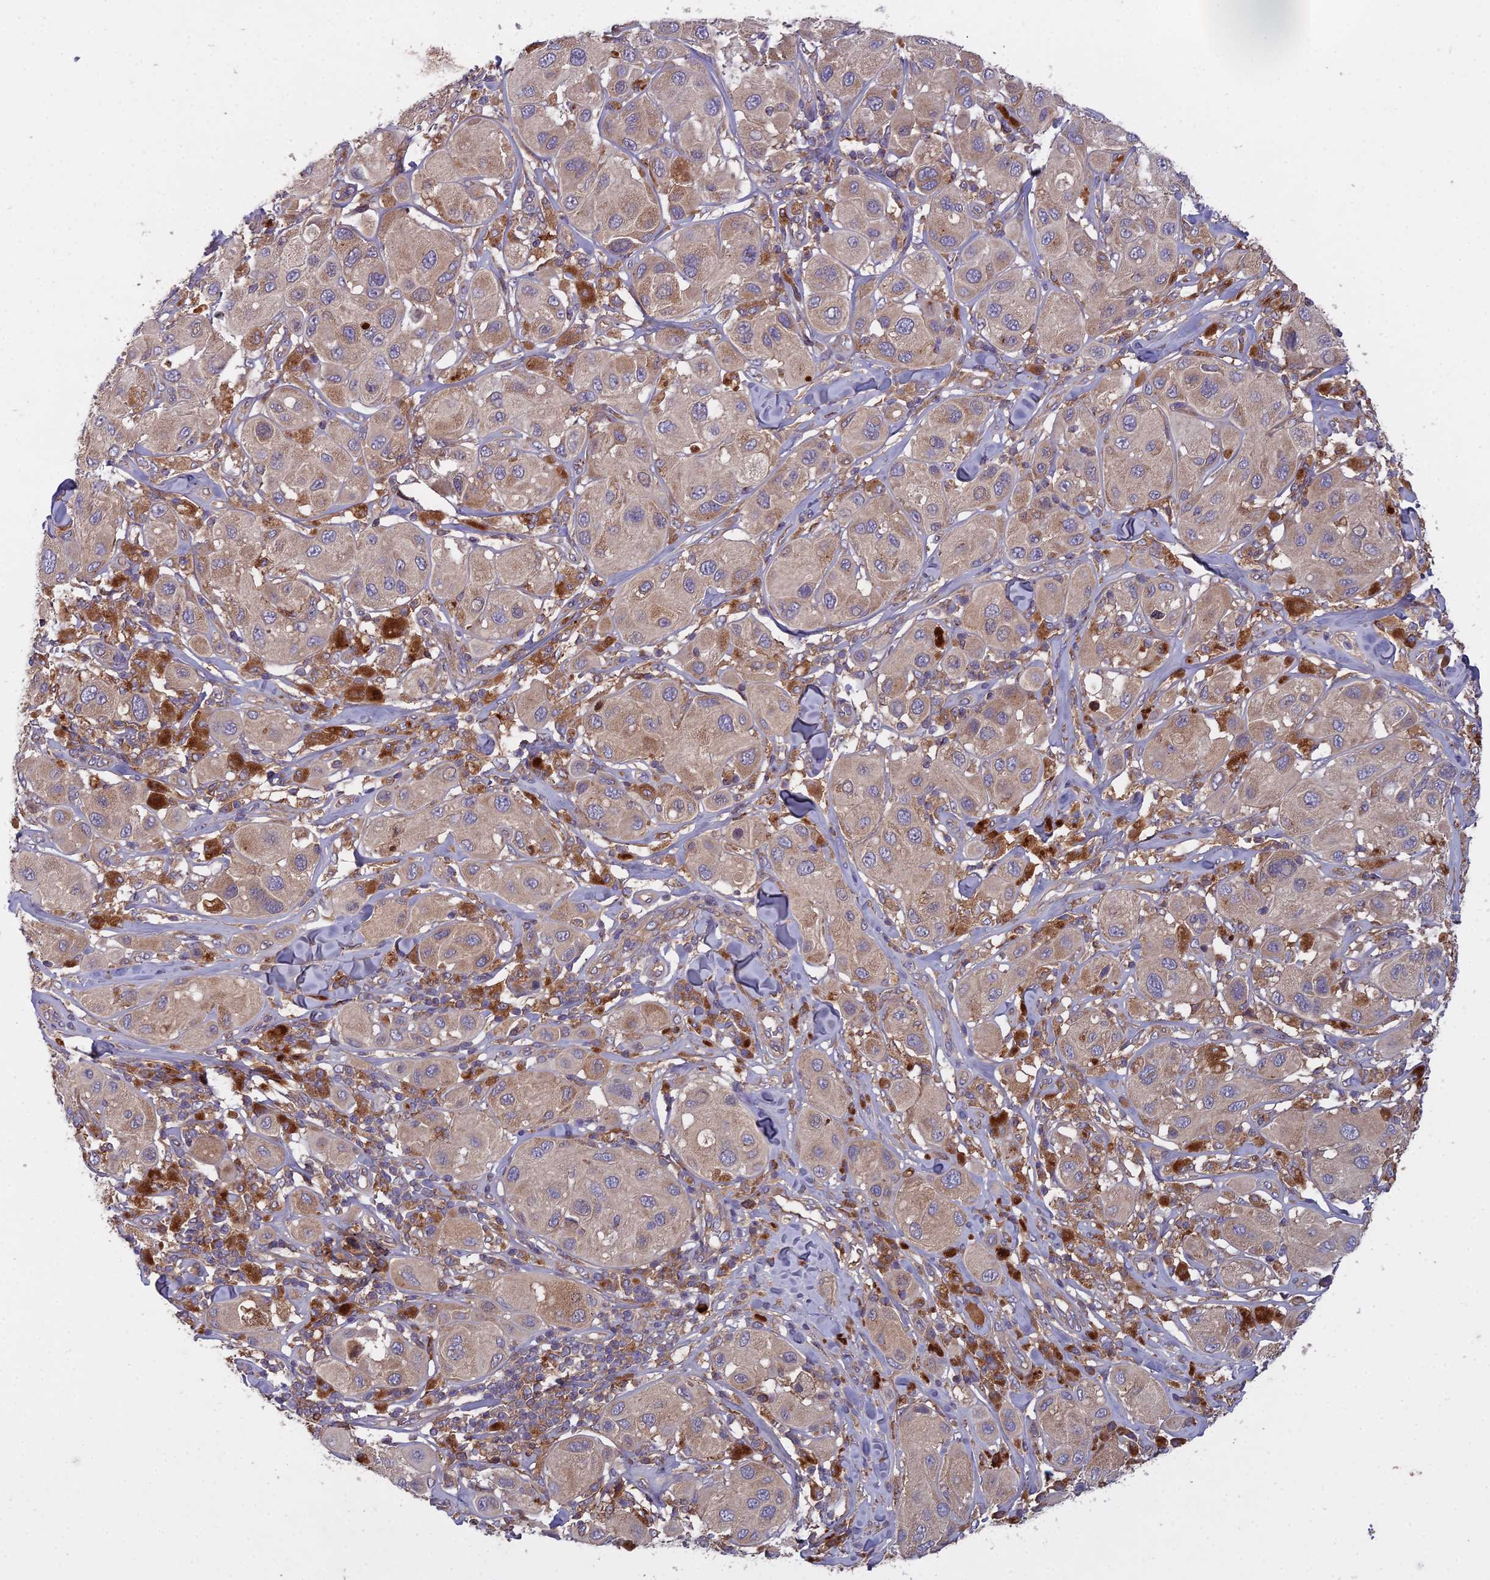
{"staining": {"intensity": "weak", "quantity": ">75%", "location": "cytoplasmic/membranous"}, "tissue": "melanoma", "cell_type": "Tumor cells", "image_type": "cancer", "snomed": [{"axis": "morphology", "description": "Malignant melanoma, Metastatic site"}, {"axis": "topography", "description": "Skin"}], "caption": "Immunohistochemical staining of melanoma shows weak cytoplasmic/membranous protein staining in about >75% of tumor cells. The staining was performed using DAB (3,3'-diaminobenzidine), with brown indicating positive protein expression. Nuclei are stained blue with hematoxylin.", "gene": "CCDC167", "patient": {"sex": "male", "age": 41}}